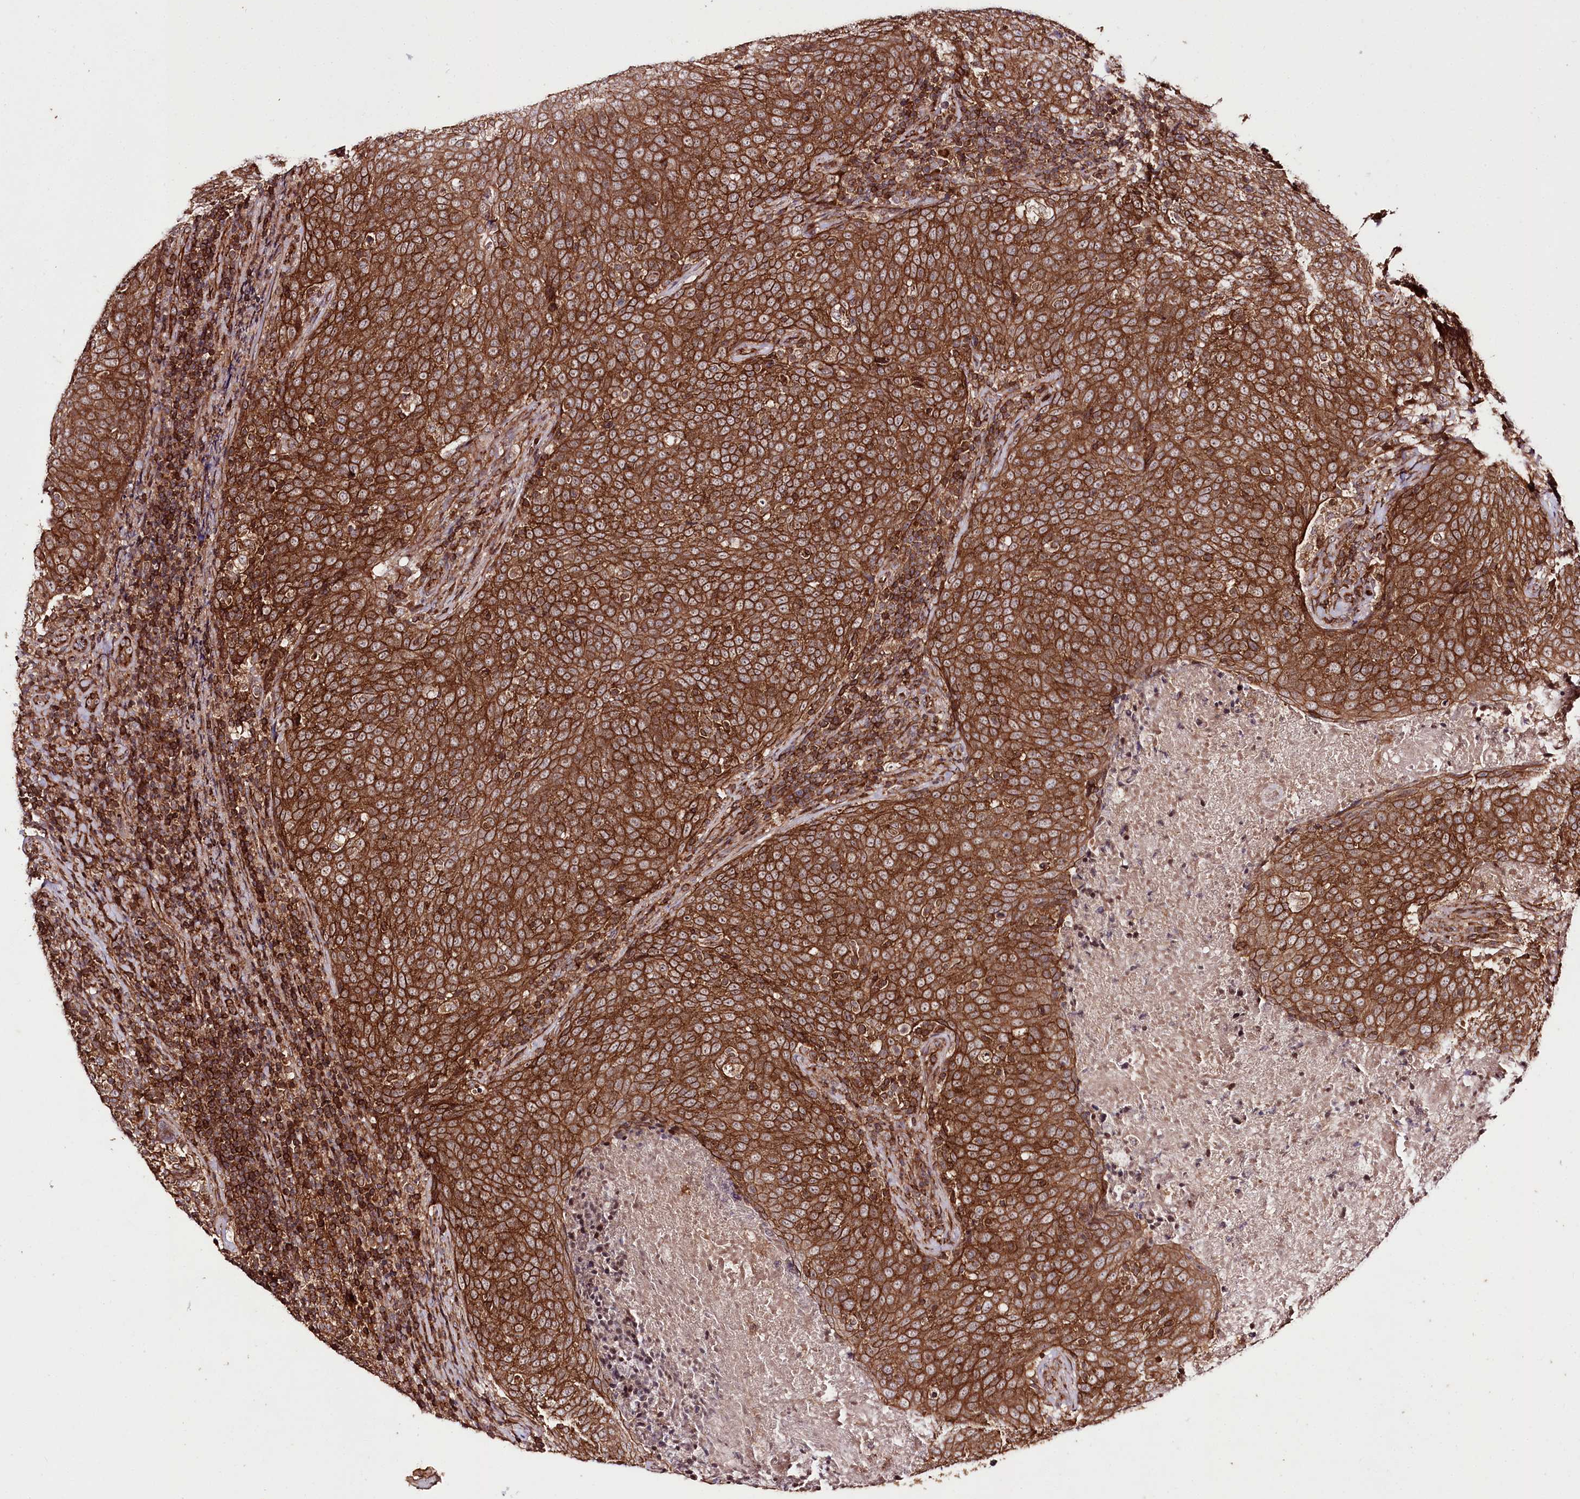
{"staining": {"intensity": "strong", "quantity": ">75%", "location": "cytoplasmic/membranous"}, "tissue": "head and neck cancer", "cell_type": "Tumor cells", "image_type": "cancer", "snomed": [{"axis": "morphology", "description": "Squamous cell carcinoma, NOS"}, {"axis": "morphology", "description": "Squamous cell carcinoma, metastatic, NOS"}, {"axis": "topography", "description": "Lymph node"}, {"axis": "topography", "description": "Head-Neck"}], "caption": "Immunohistochemical staining of head and neck squamous cell carcinoma displays high levels of strong cytoplasmic/membranous protein positivity in approximately >75% of tumor cells. (DAB IHC with brightfield microscopy, high magnification).", "gene": "DHX29", "patient": {"sex": "male", "age": 62}}